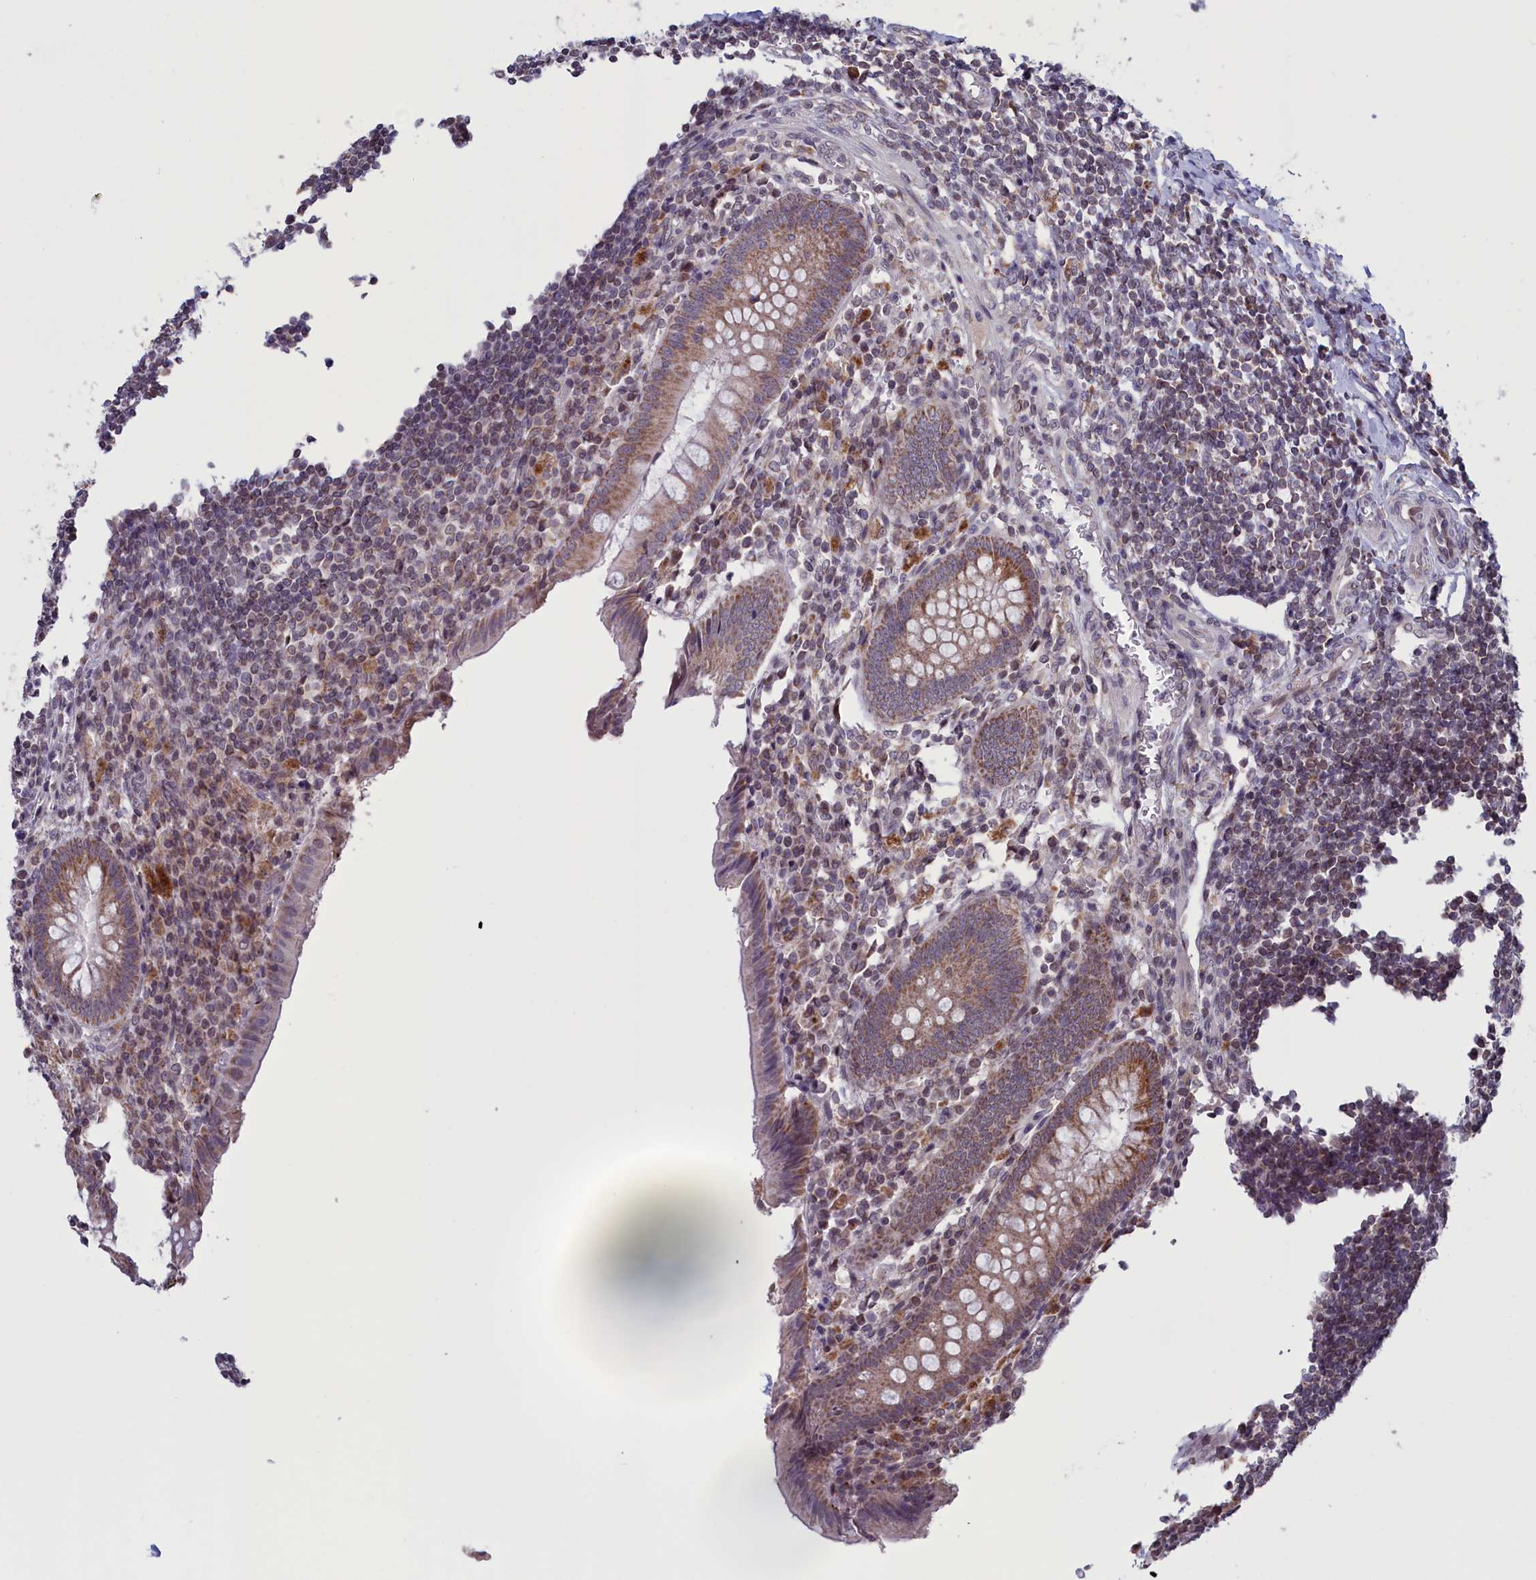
{"staining": {"intensity": "moderate", "quantity": ">75%", "location": "cytoplasmic/membranous"}, "tissue": "appendix", "cell_type": "Glandular cells", "image_type": "normal", "snomed": [{"axis": "morphology", "description": "Normal tissue, NOS"}, {"axis": "topography", "description": "Appendix"}], "caption": "This image displays normal appendix stained with immunohistochemistry to label a protein in brown. The cytoplasmic/membranous of glandular cells show moderate positivity for the protein. Nuclei are counter-stained blue.", "gene": "PARS2", "patient": {"sex": "female", "age": 17}}